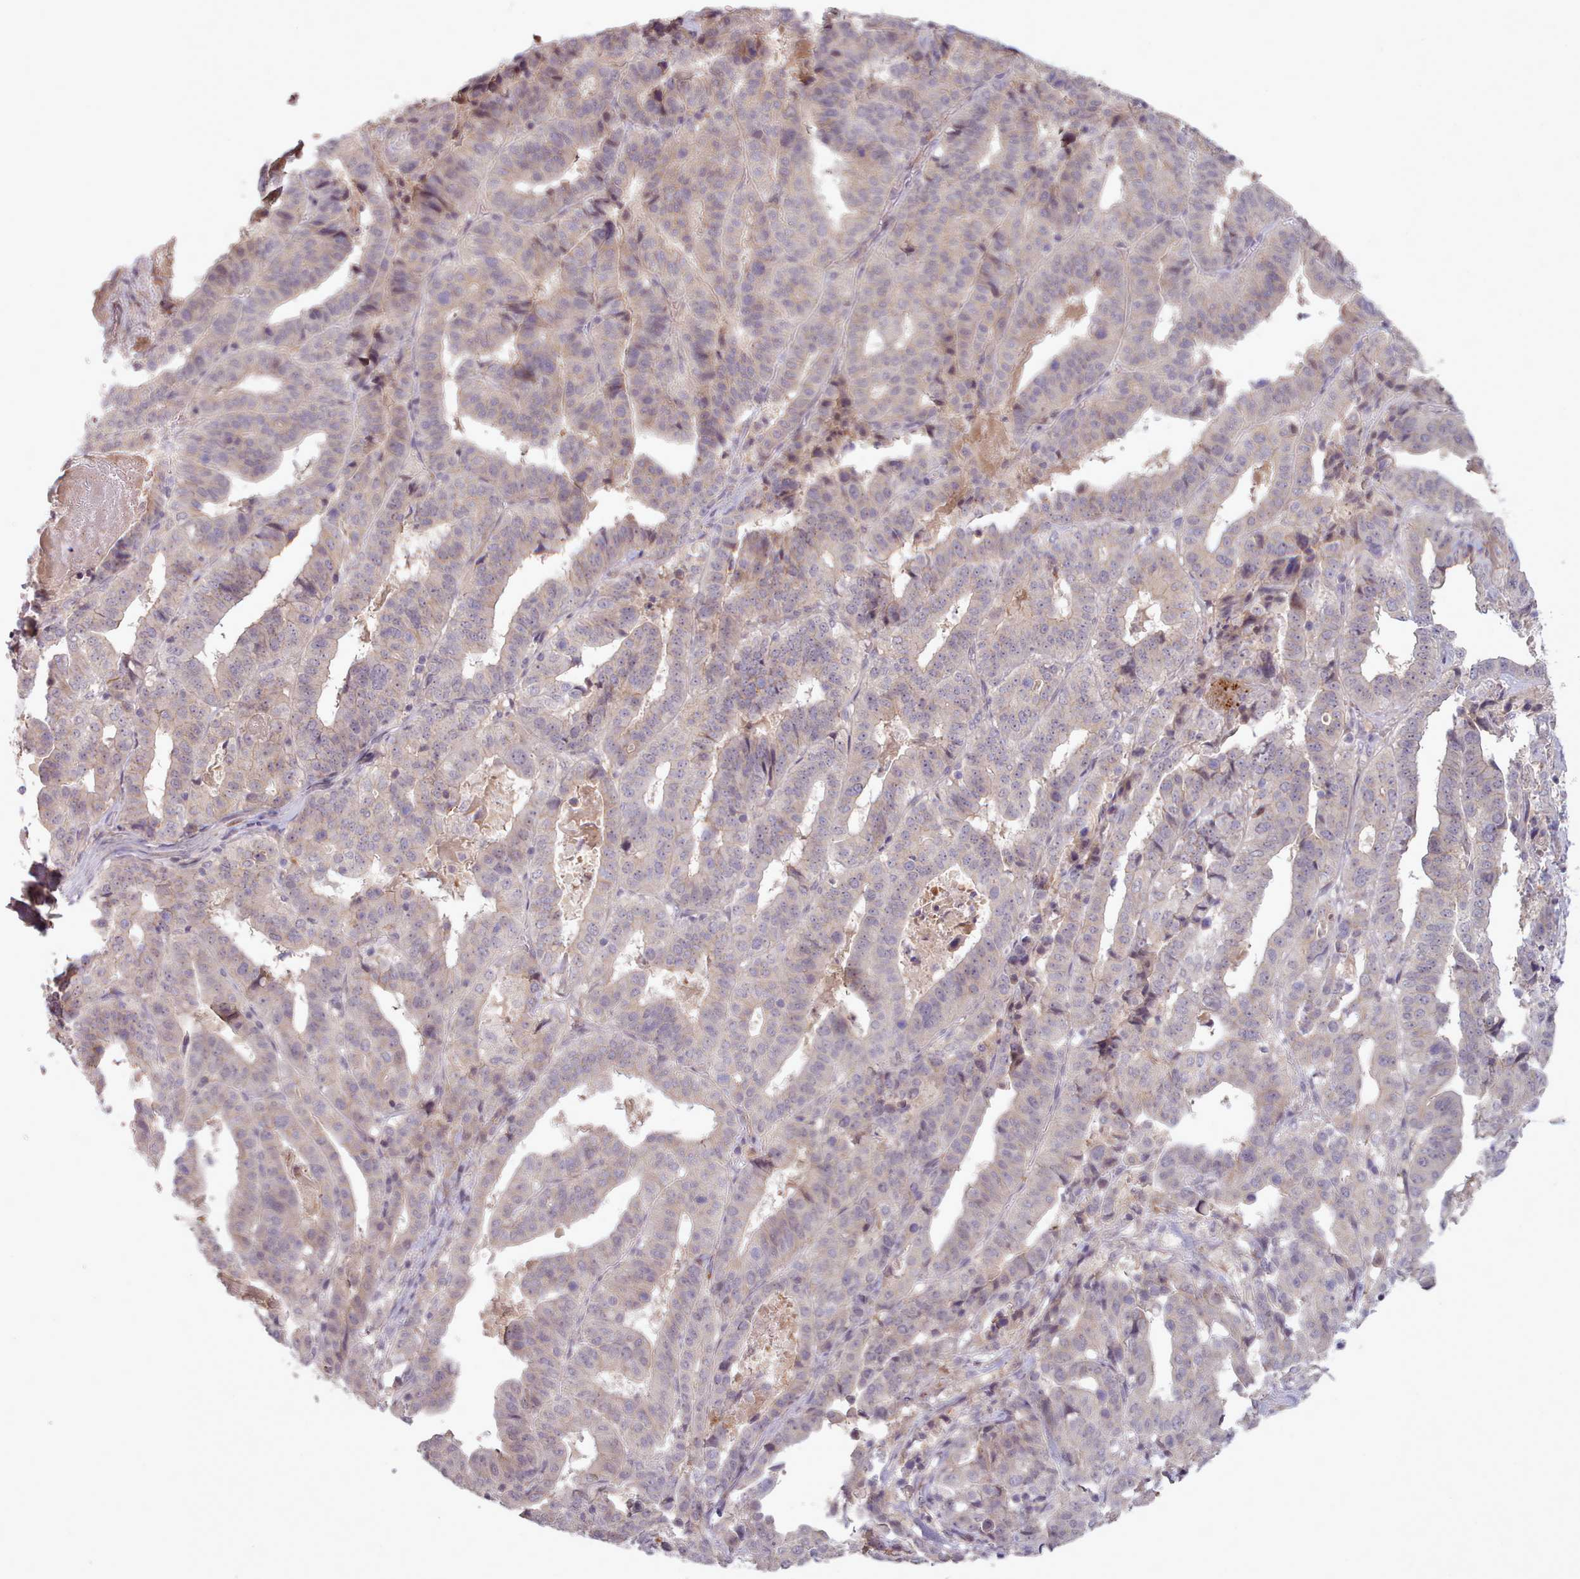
{"staining": {"intensity": "negative", "quantity": "none", "location": "none"}, "tissue": "stomach cancer", "cell_type": "Tumor cells", "image_type": "cancer", "snomed": [{"axis": "morphology", "description": "Adenocarcinoma, NOS"}, {"axis": "topography", "description": "Stomach"}], "caption": "Tumor cells are negative for protein expression in human stomach cancer.", "gene": "LEFTY2", "patient": {"sex": "male", "age": 48}}